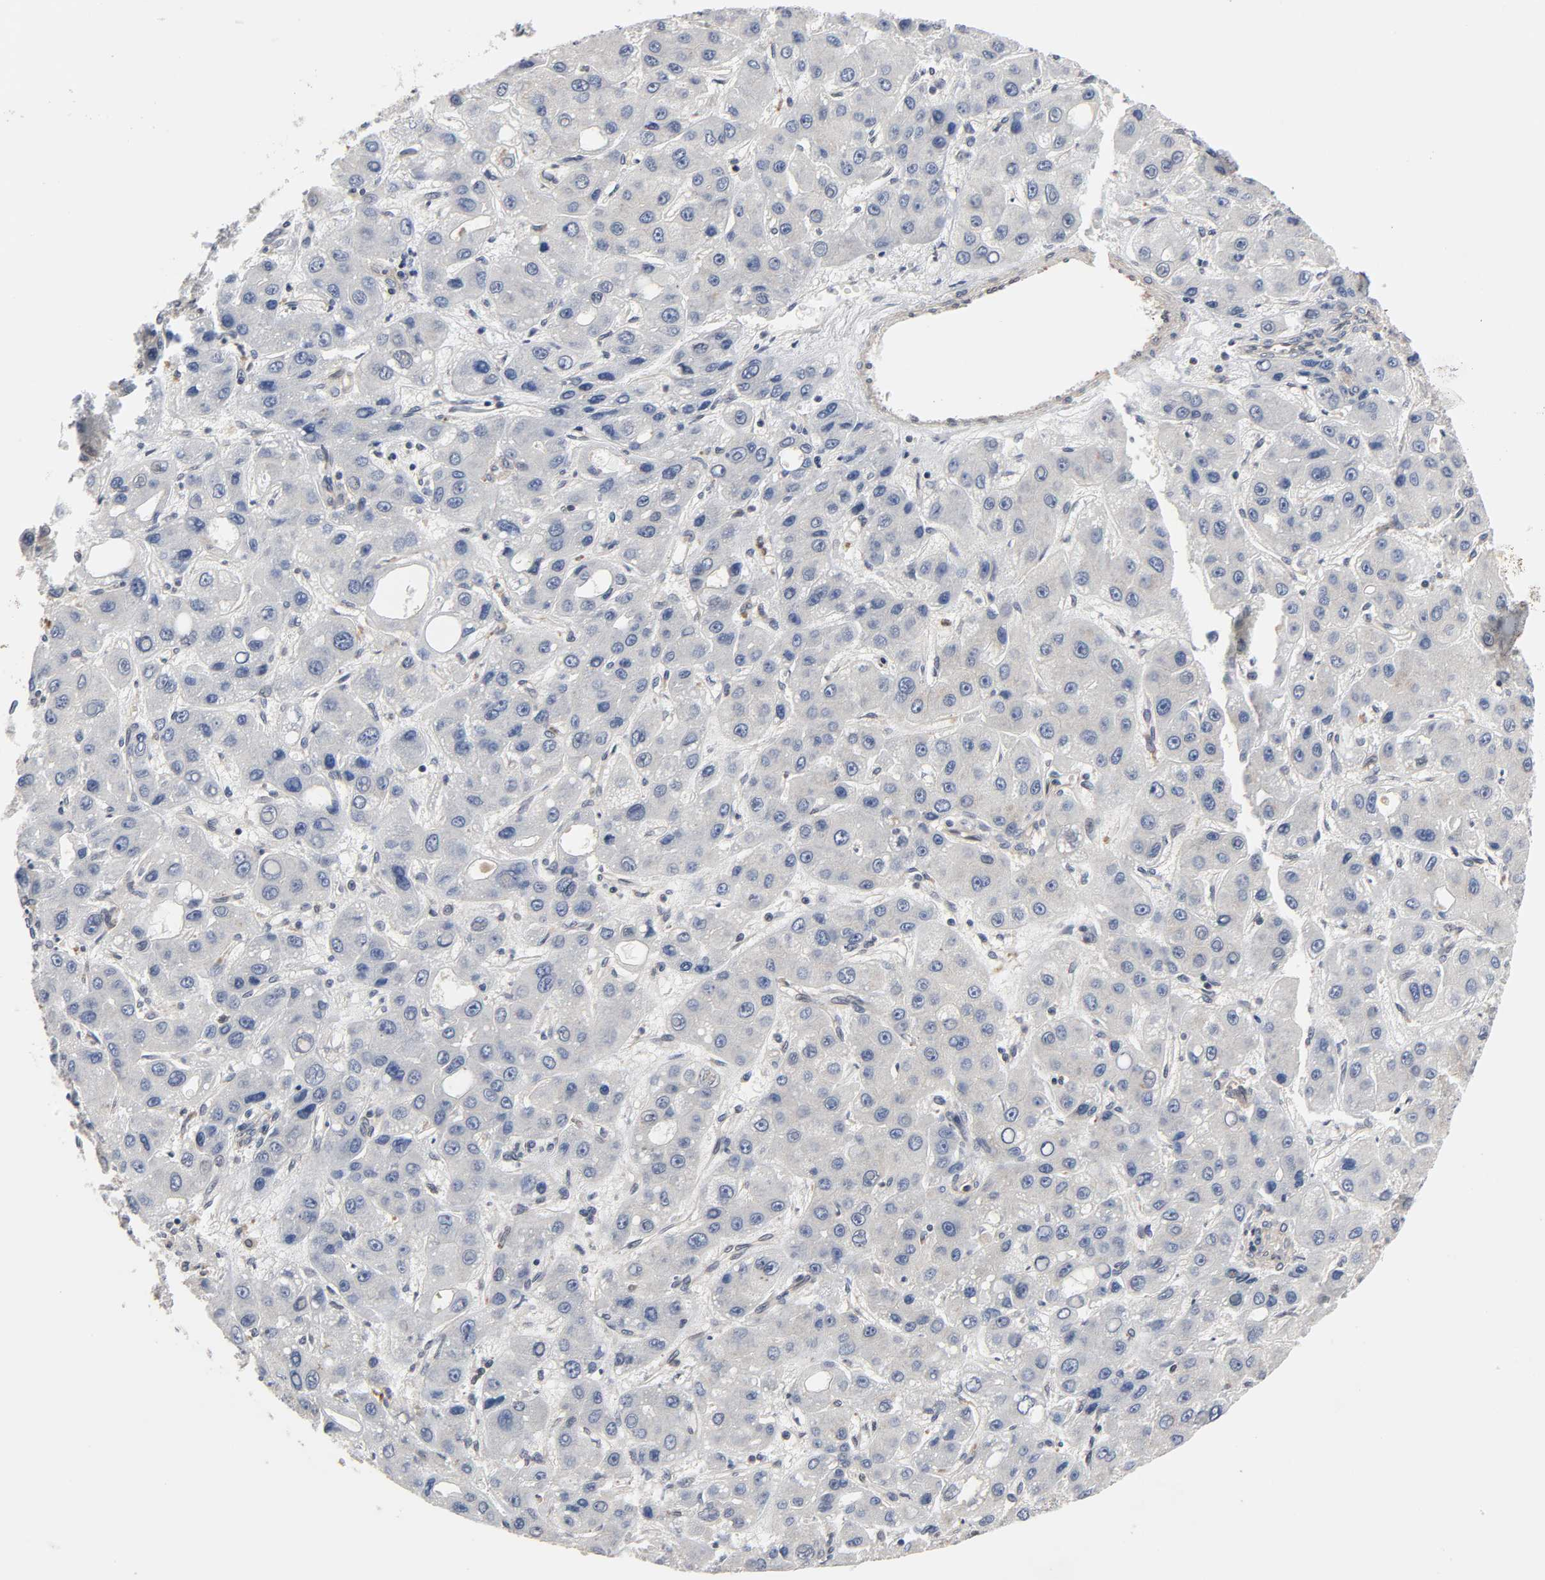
{"staining": {"intensity": "negative", "quantity": "none", "location": "none"}, "tissue": "liver cancer", "cell_type": "Tumor cells", "image_type": "cancer", "snomed": [{"axis": "morphology", "description": "Carcinoma, Hepatocellular, NOS"}, {"axis": "topography", "description": "Liver"}], "caption": "Tumor cells are negative for protein expression in human liver cancer (hepatocellular carcinoma).", "gene": "CCDC175", "patient": {"sex": "male", "age": 55}}